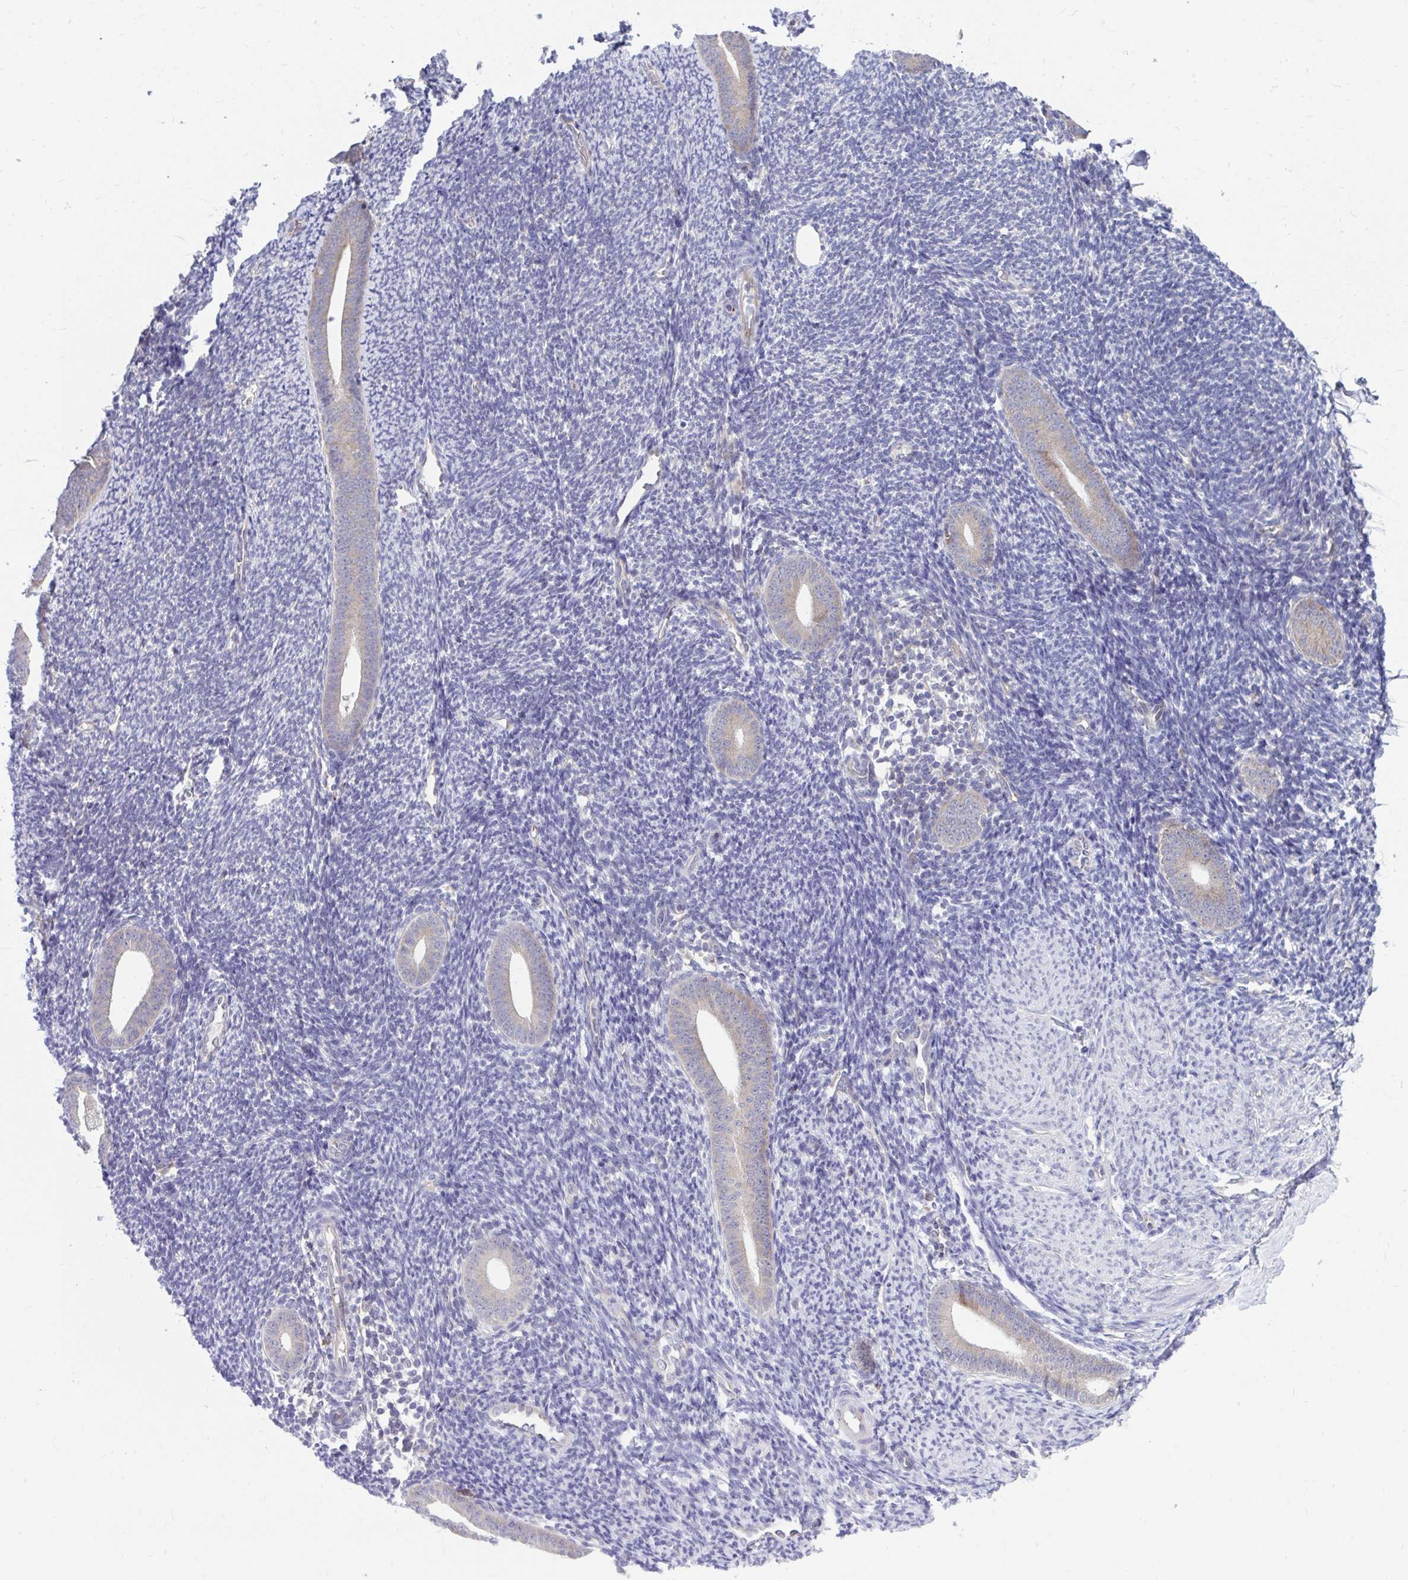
{"staining": {"intensity": "negative", "quantity": "none", "location": "none"}, "tissue": "endometrium", "cell_type": "Cells in endometrial stroma", "image_type": "normal", "snomed": [{"axis": "morphology", "description": "Normal tissue, NOS"}, {"axis": "topography", "description": "Endometrium"}], "caption": "Immunohistochemical staining of benign endometrium shows no significant expression in cells in endometrial stroma. (DAB immunohistochemistry visualized using brightfield microscopy, high magnification).", "gene": "SELENON", "patient": {"sex": "female", "age": 39}}